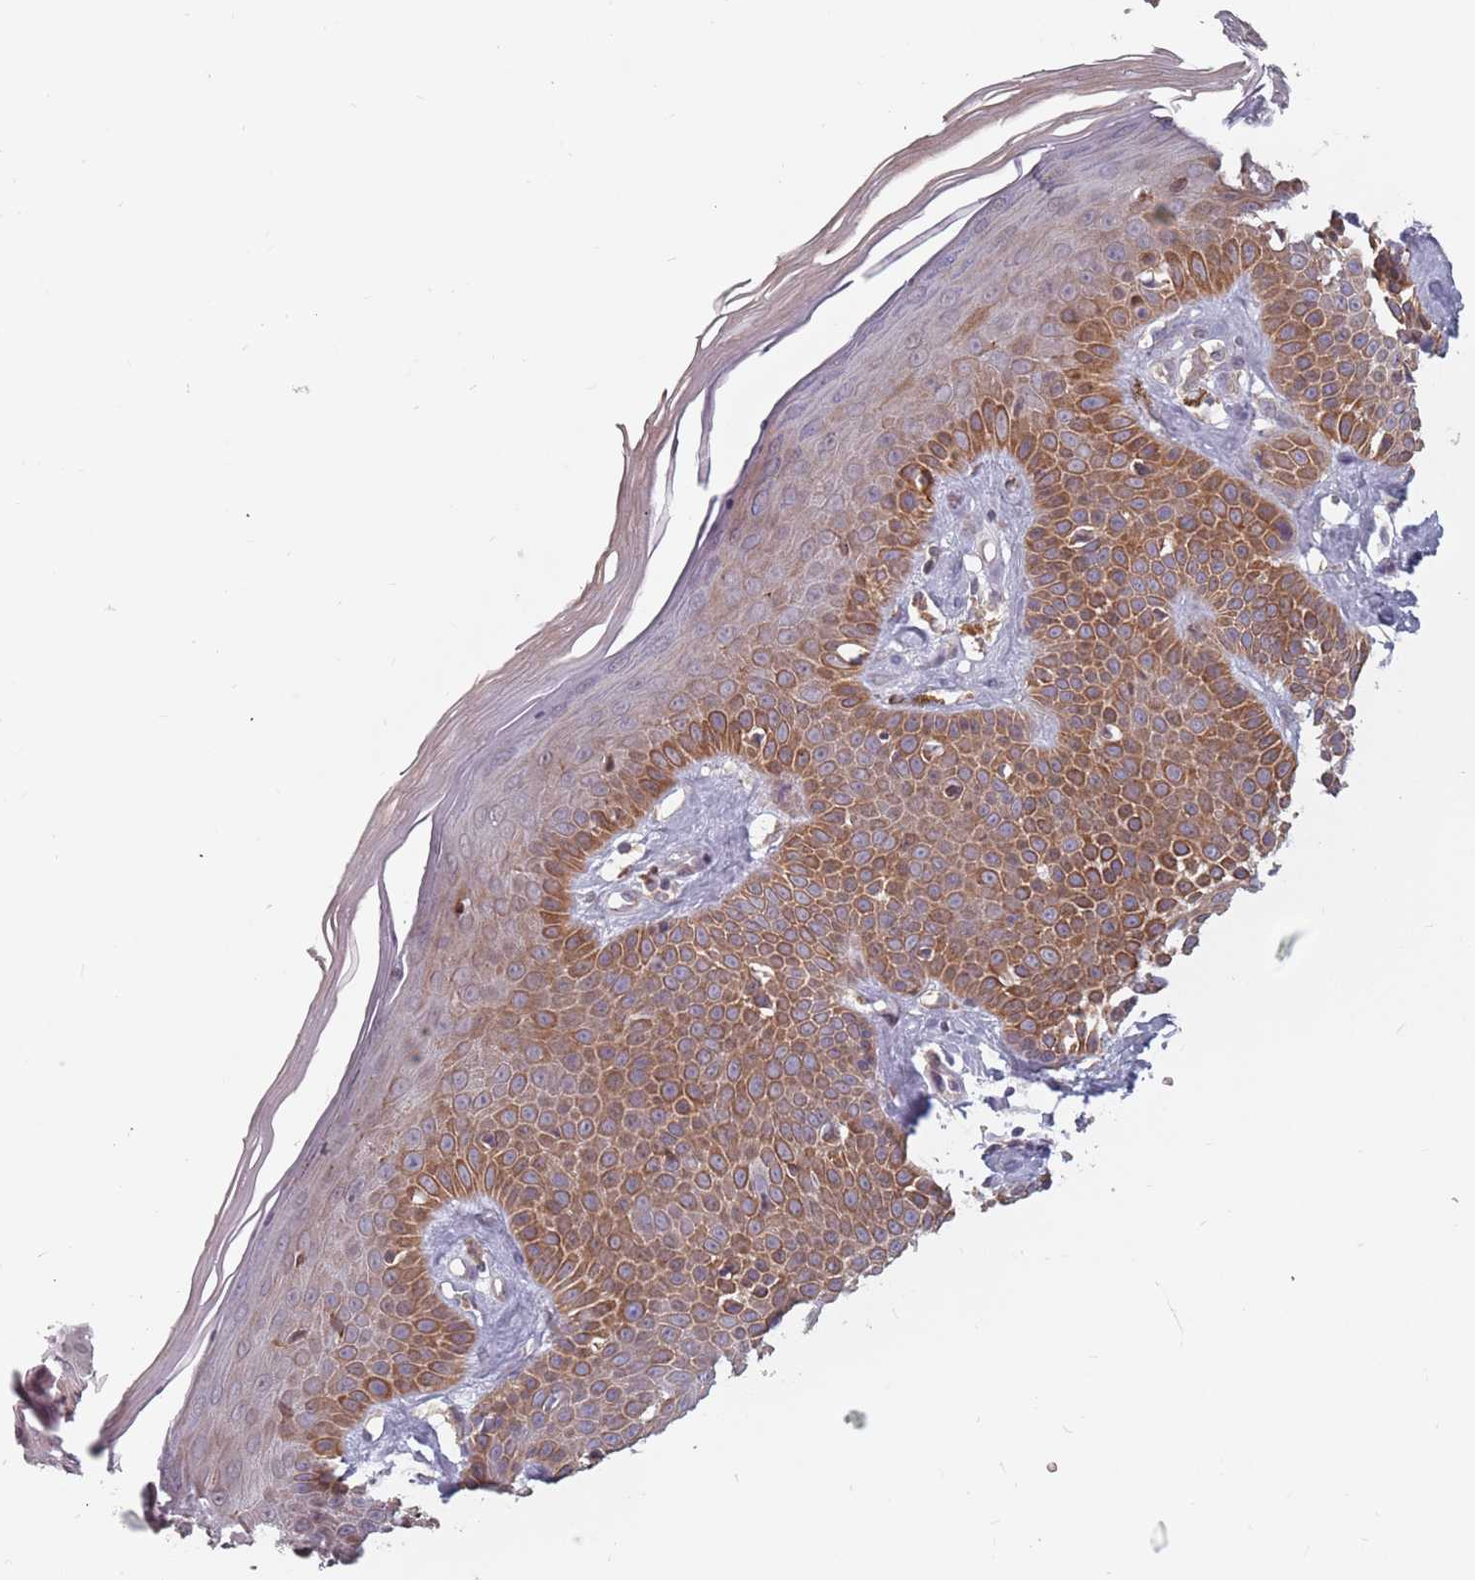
{"staining": {"intensity": "negative", "quantity": "none", "location": "none"}, "tissue": "skin", "cell_type": "Fibroblasts", "image_type": "normal", "snomed": [{"axis": "morphology", "description": "Normal tissue, NOS"}, {"axis": "topography", "description": "Skin"}], "caption": "Fibroblasts are negative for brown protein staining in unremarkable skin. (DAB (3,3'-diaminobenzidine) IHC visualized using brightfield microscopy, high magnification).", "gene": "ADAL", "patient": {"sex": "female", "age": 58}}